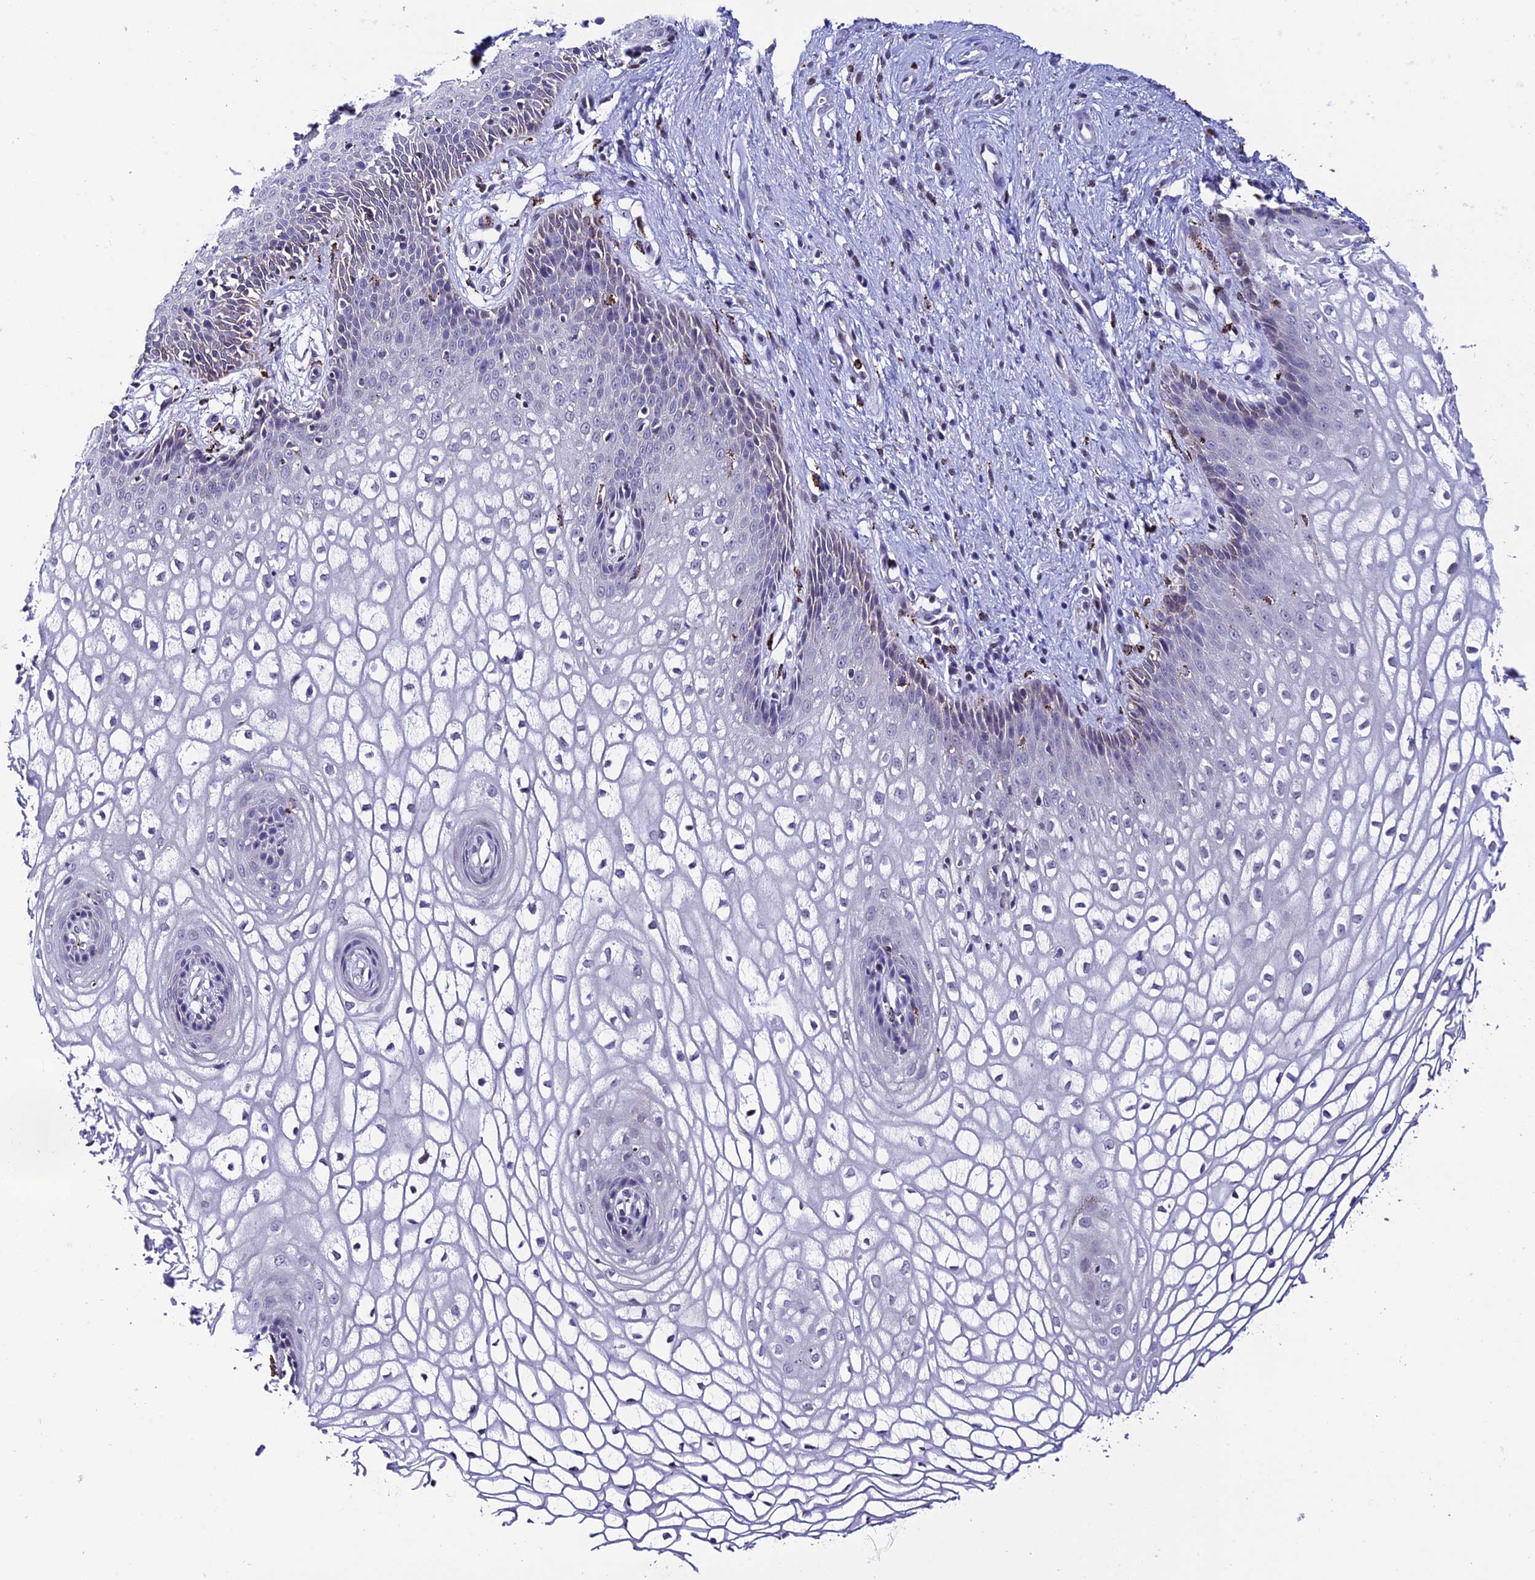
{"staining": {"intensity": "negative", "quantity": "none", "location": "none"}, "tissue": "vagina", "cell_type": "Squamous epithelial cells", "image_type": "normal", "snomed": [{"axis": "morphology", "description": "Normal tissue, NOS"}, {"axis": "topography", "description": "Vagina"}], "caption": "Human vagina stained for a protein using IHC exhibits no expression in squamous epithelial cells.", "gene": "HIC1", "patient": {"sex": "female", "age": 34}}